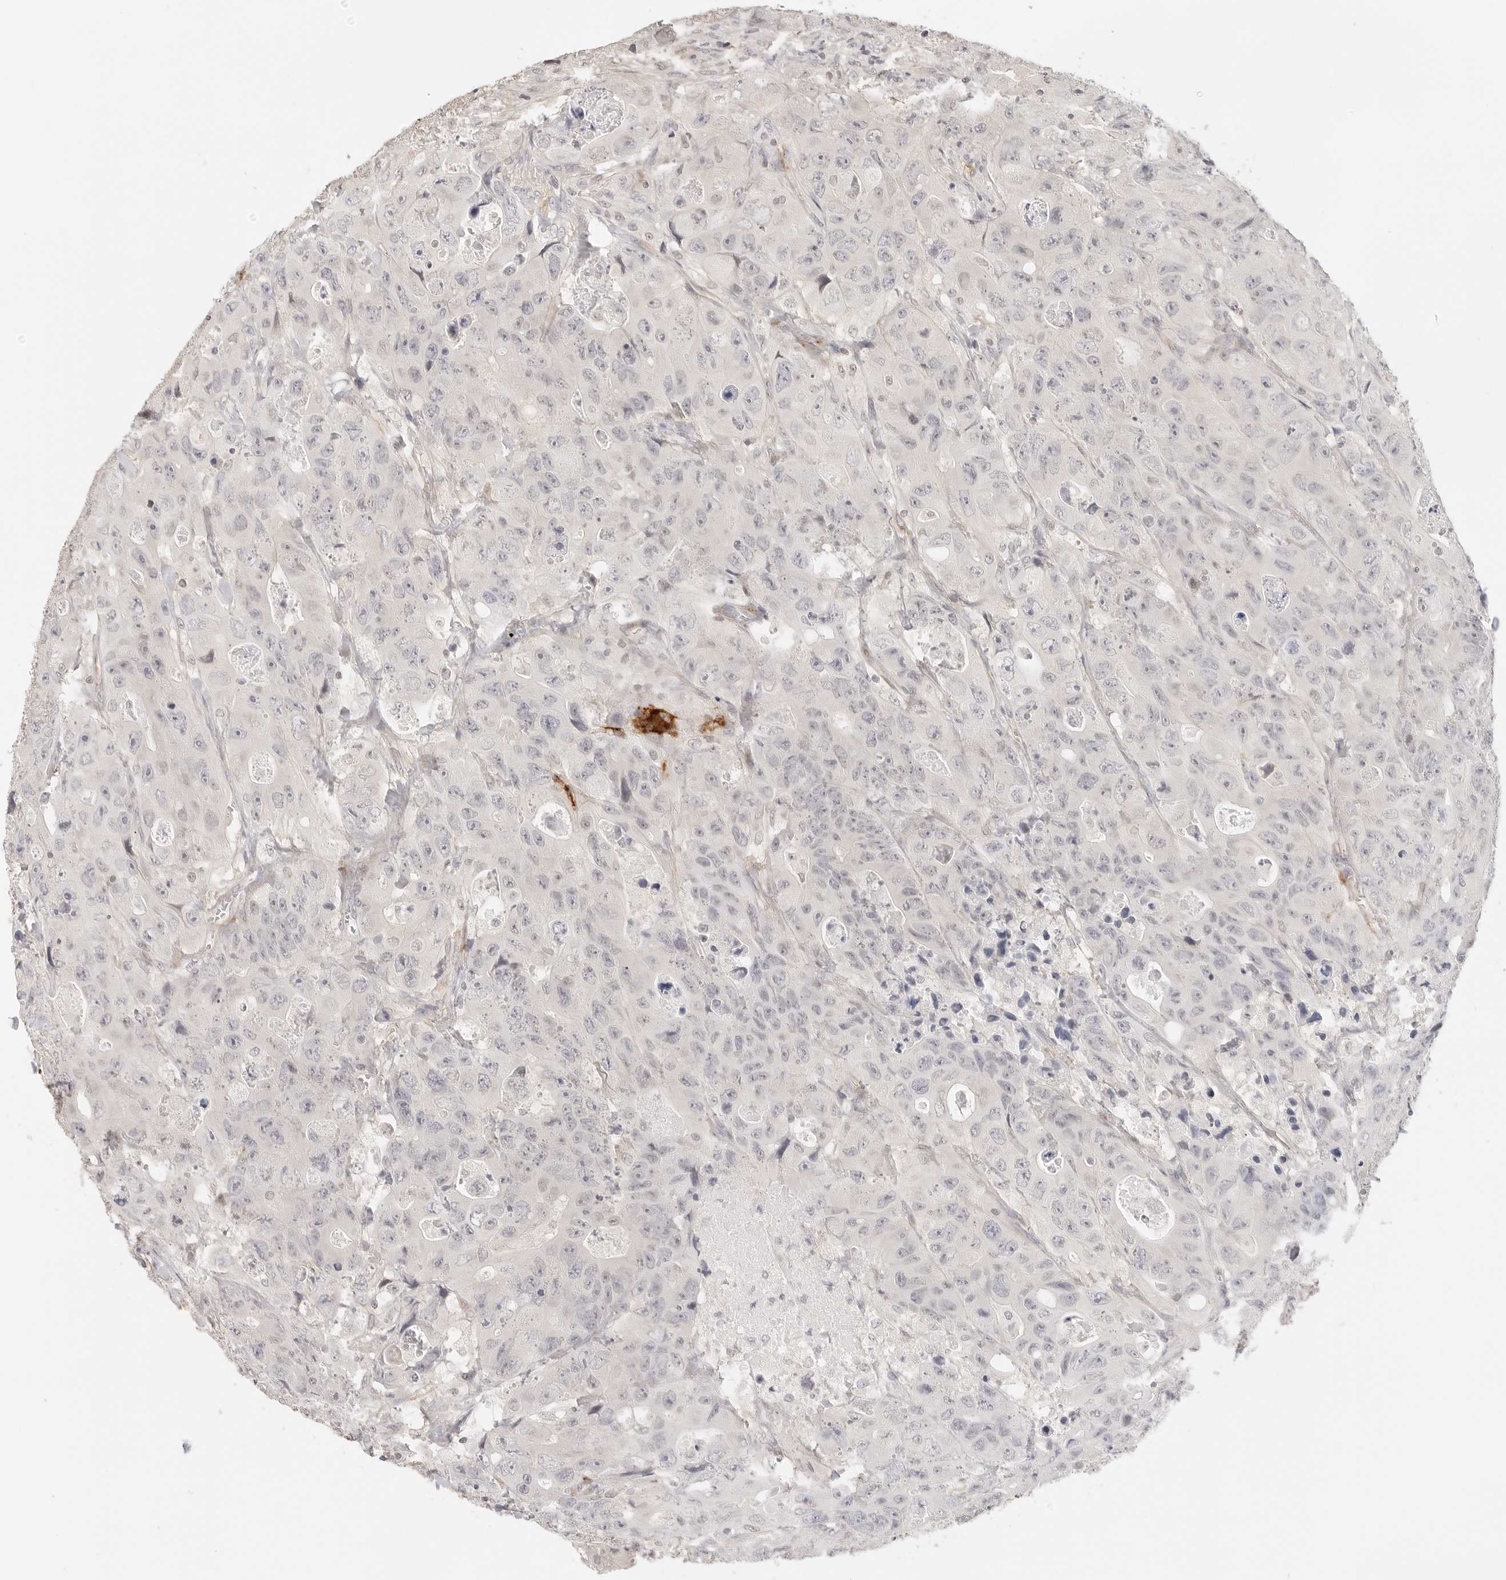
{"staining": {"intensity": "negative", "quantity": "none", "location": "none"}, "tissue": "colorectal cancer", "cell_type": "Tumor cells", "image_type": "cancer", "snomed": [{"axis": "morphology", "description": "Adenocarcinoma, NOS"}, {"axis": "topography", "description": "Colon"}], "caption": "Human adenocarcinoma (colorectal) stained for a protein using IHC shows no expression in tumor cells.", "gene": "PCDH19", "patient": {"sex": "female", "age": 46}}